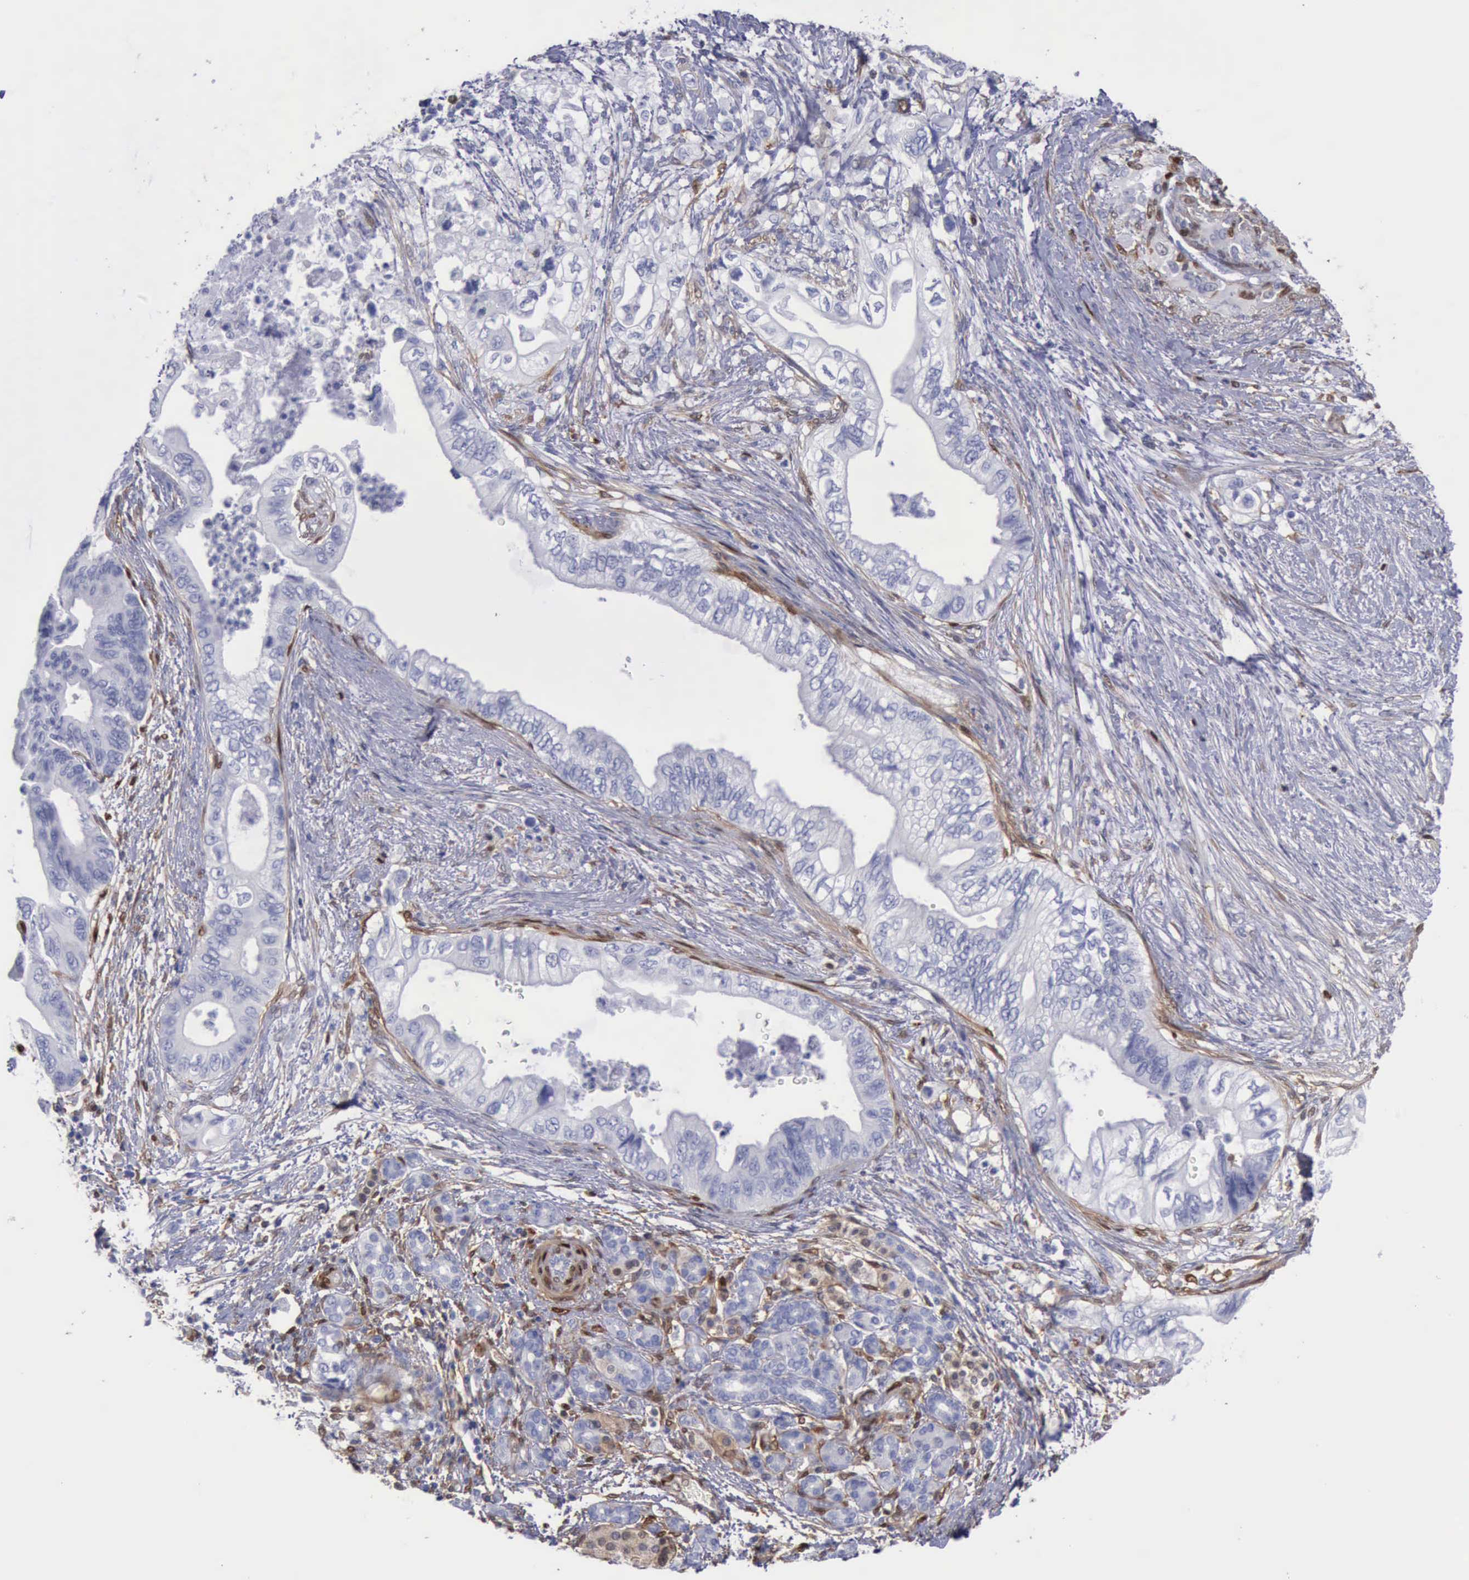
{"staining": {"intensity": "negative", "quantity": "none", "location": "none"}, "tissue": "pancreatic cancer", "cell_type": "Tumor cells", "image_type": "cancer", "snomed": [{"axis": "morphology", "description": "Adenocarcinoma, NOS"}, {"axis": "topography", "description": "Pancreas"}], "caption": "Tumor cells are negative for protein expression in human pancreatic adenocarcinoma.", "gene": "FHL1", "patient": {"sex": "female", "age": 66}}